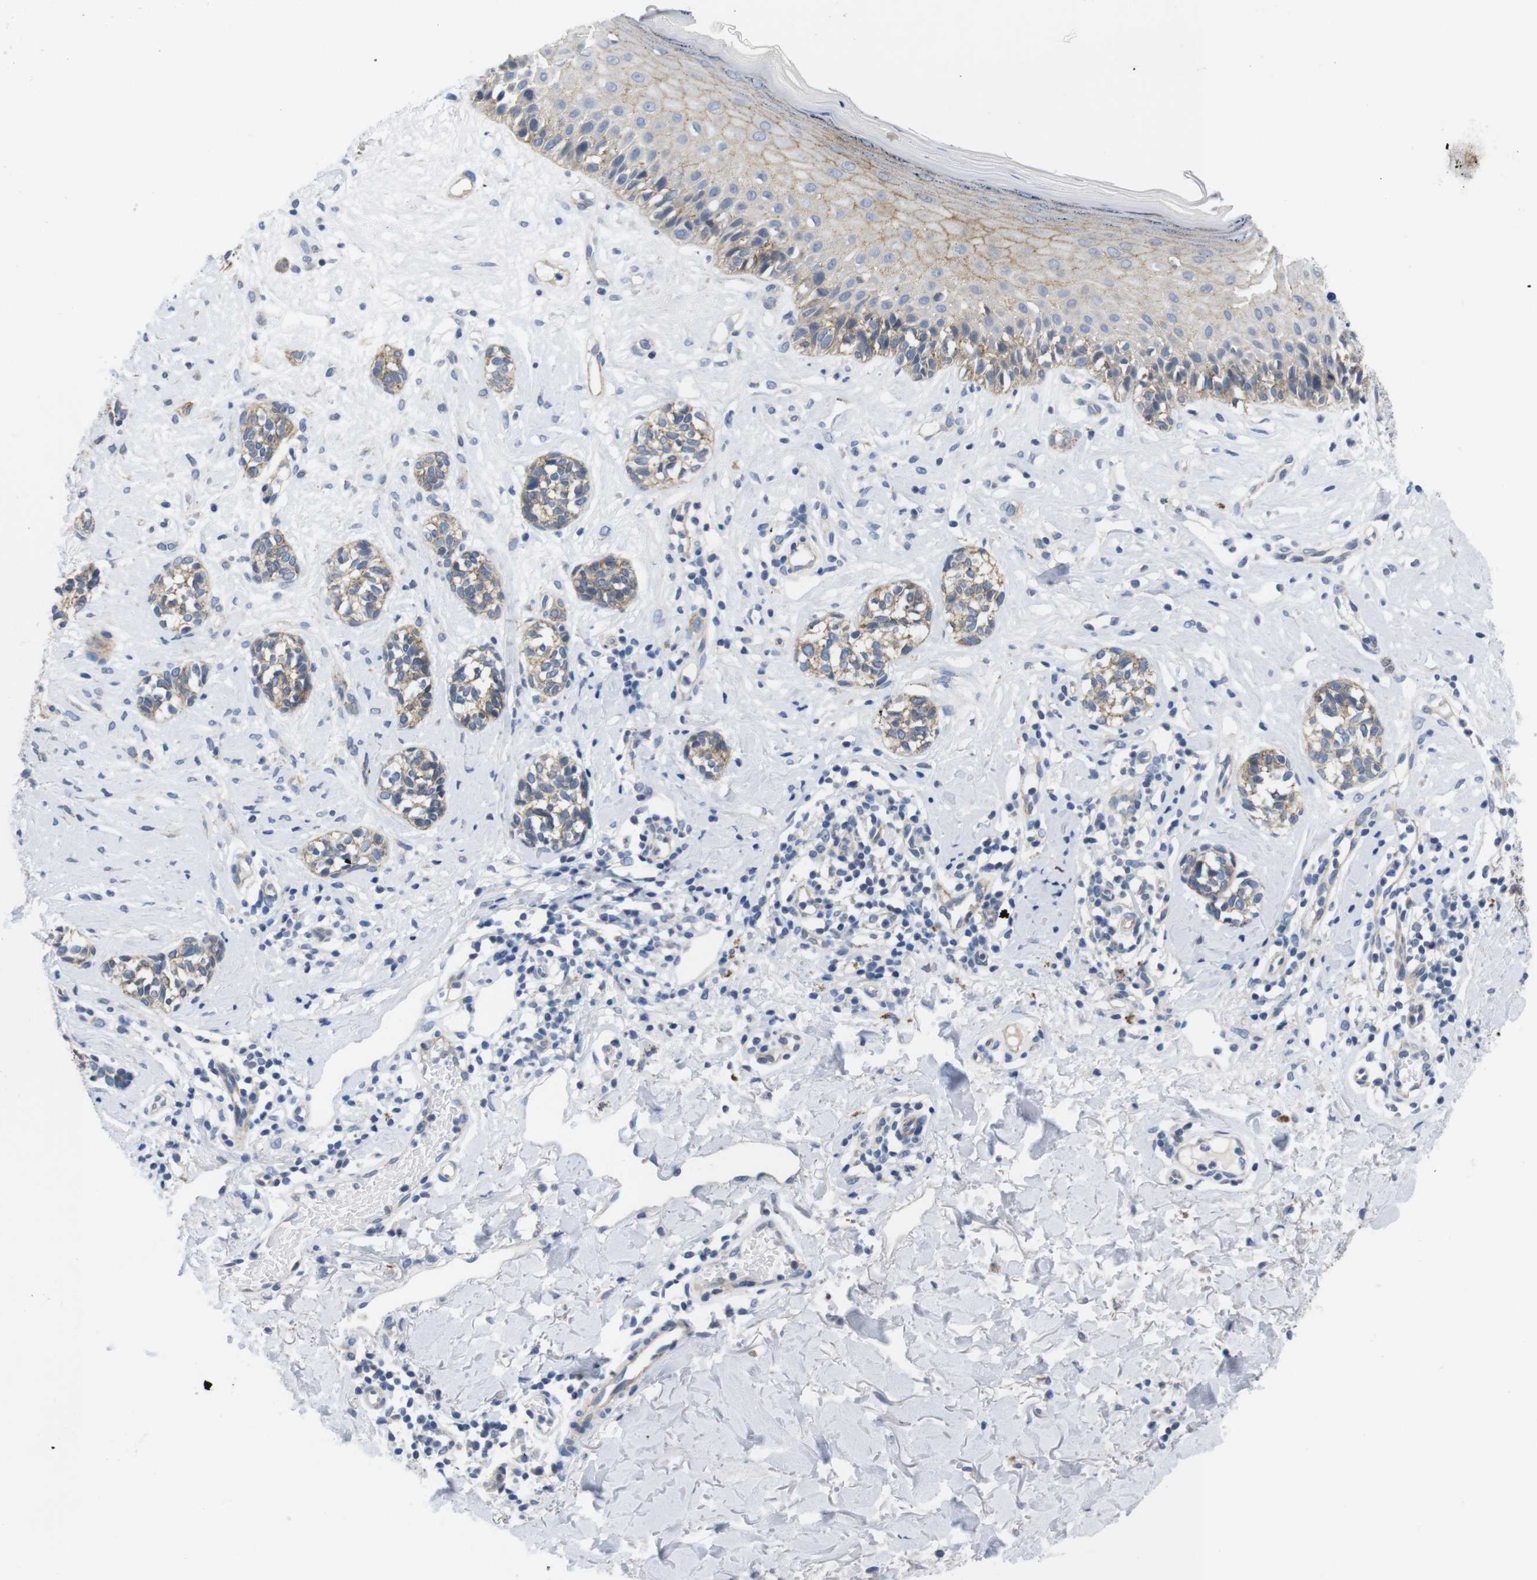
{"staining": {"intensity": "moderate", "quantity": ">75%", "location": "cytoplasmic/membranous"}, "tissue": "melanoma", "cell_type": "Tumor cells", "image_type": "cancer", "snomed": [{"axis": "morphology", "description": "Malignant melanoma, NOS"}, {"axis": "topography", "description": "Skin"}], "caption": "Moderate cytoplasmic/membranous staining is identified in approximately >75% of tumor cells in melanoma.", "gene": "SCRIB", "patient": {"sex": "male", "age": 64}}